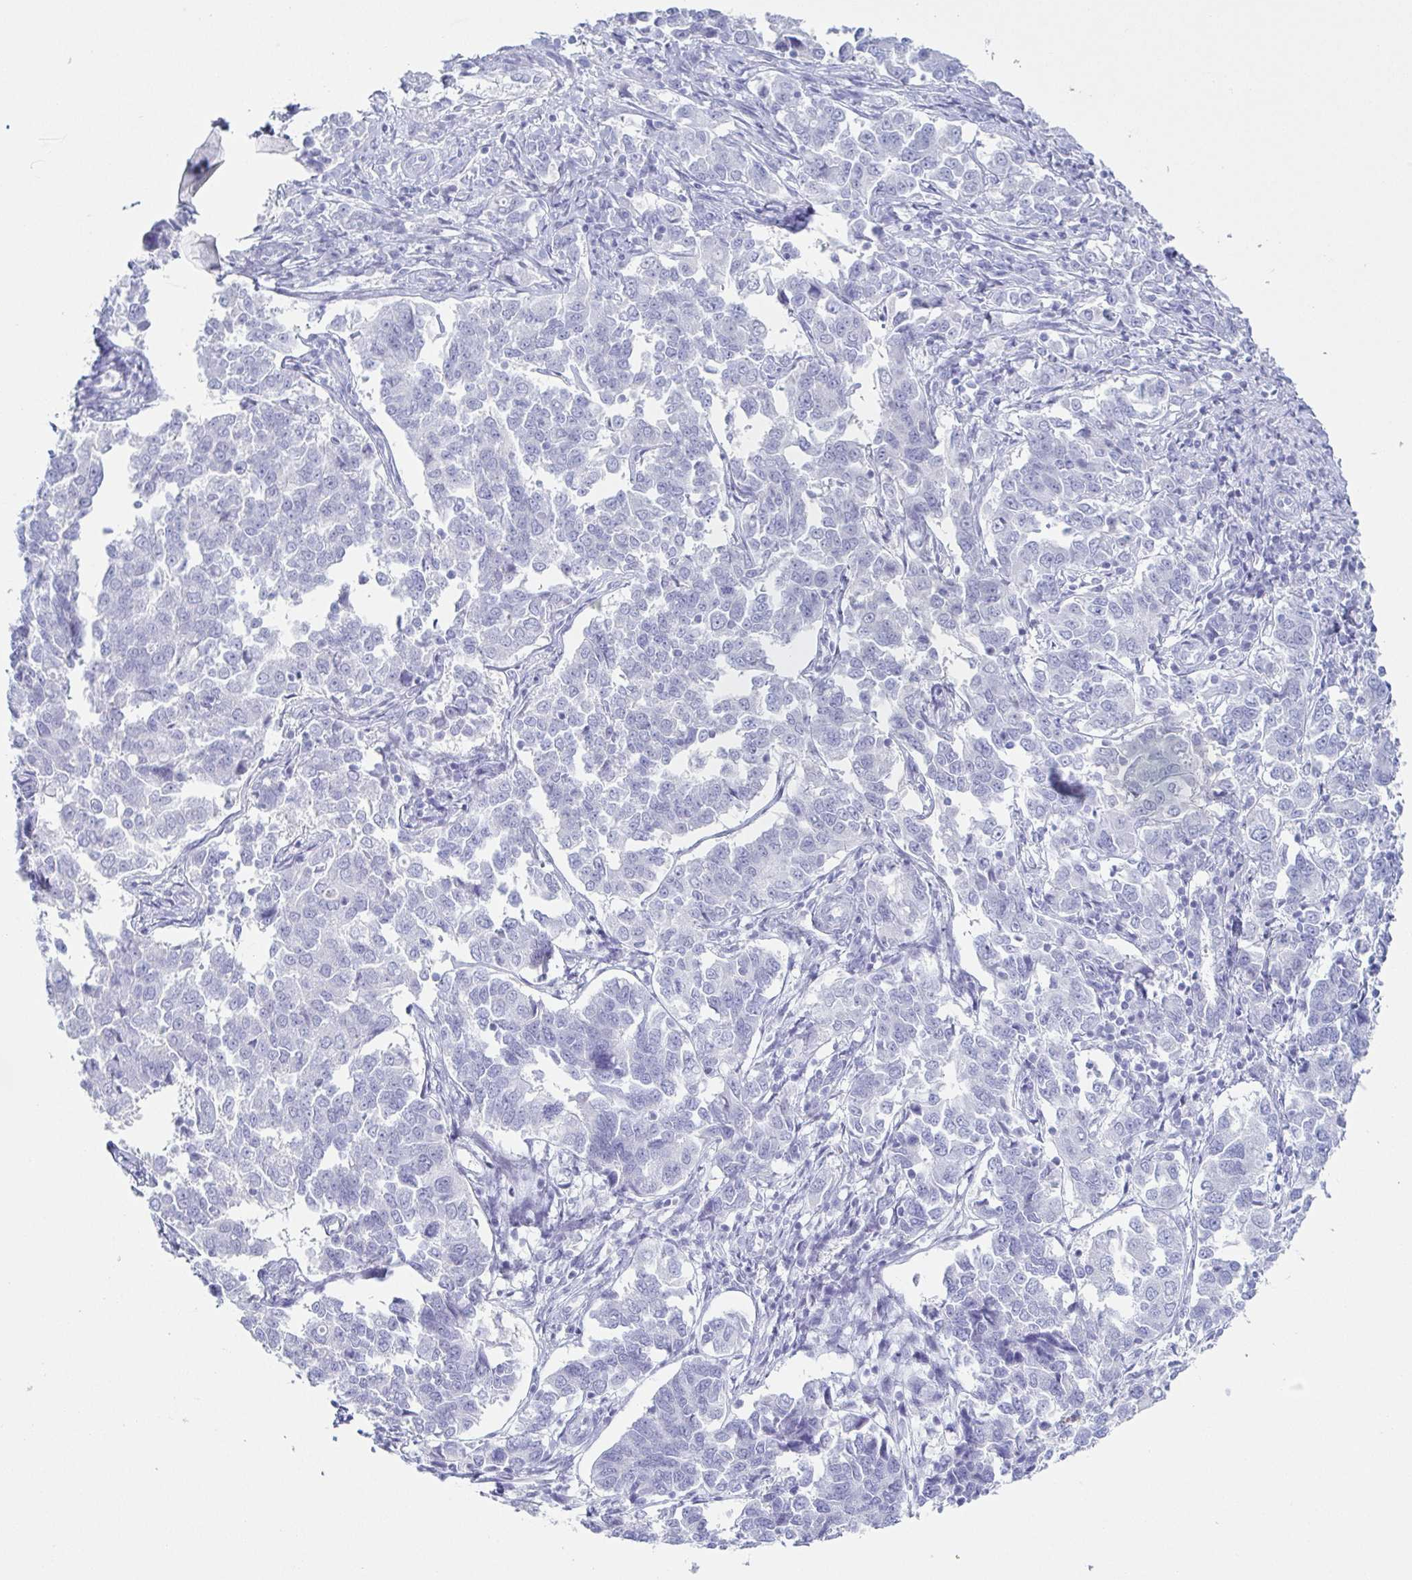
{"staining": {"intensity": "negative", "quantity": "none", "location": "none"}, "tissue": "endometrial cancer", "cell_type": "Tumor cells", "image_type": "cancer", "snomed": [{"axis": "morphology", "description": "Adenocarcinoma, NOS"}, {"axis": "topography", "description": "Endometrium"}], "caption": "Immunohistochemical staining of endometrial cancer (adenocarcinoma) demonstrates no significant expression in tumor cells. (DAB immunohistochemistry (IHC), high magnification).", "gene": "ZG16B", "patient": {"sex": "female", "age": 43}}